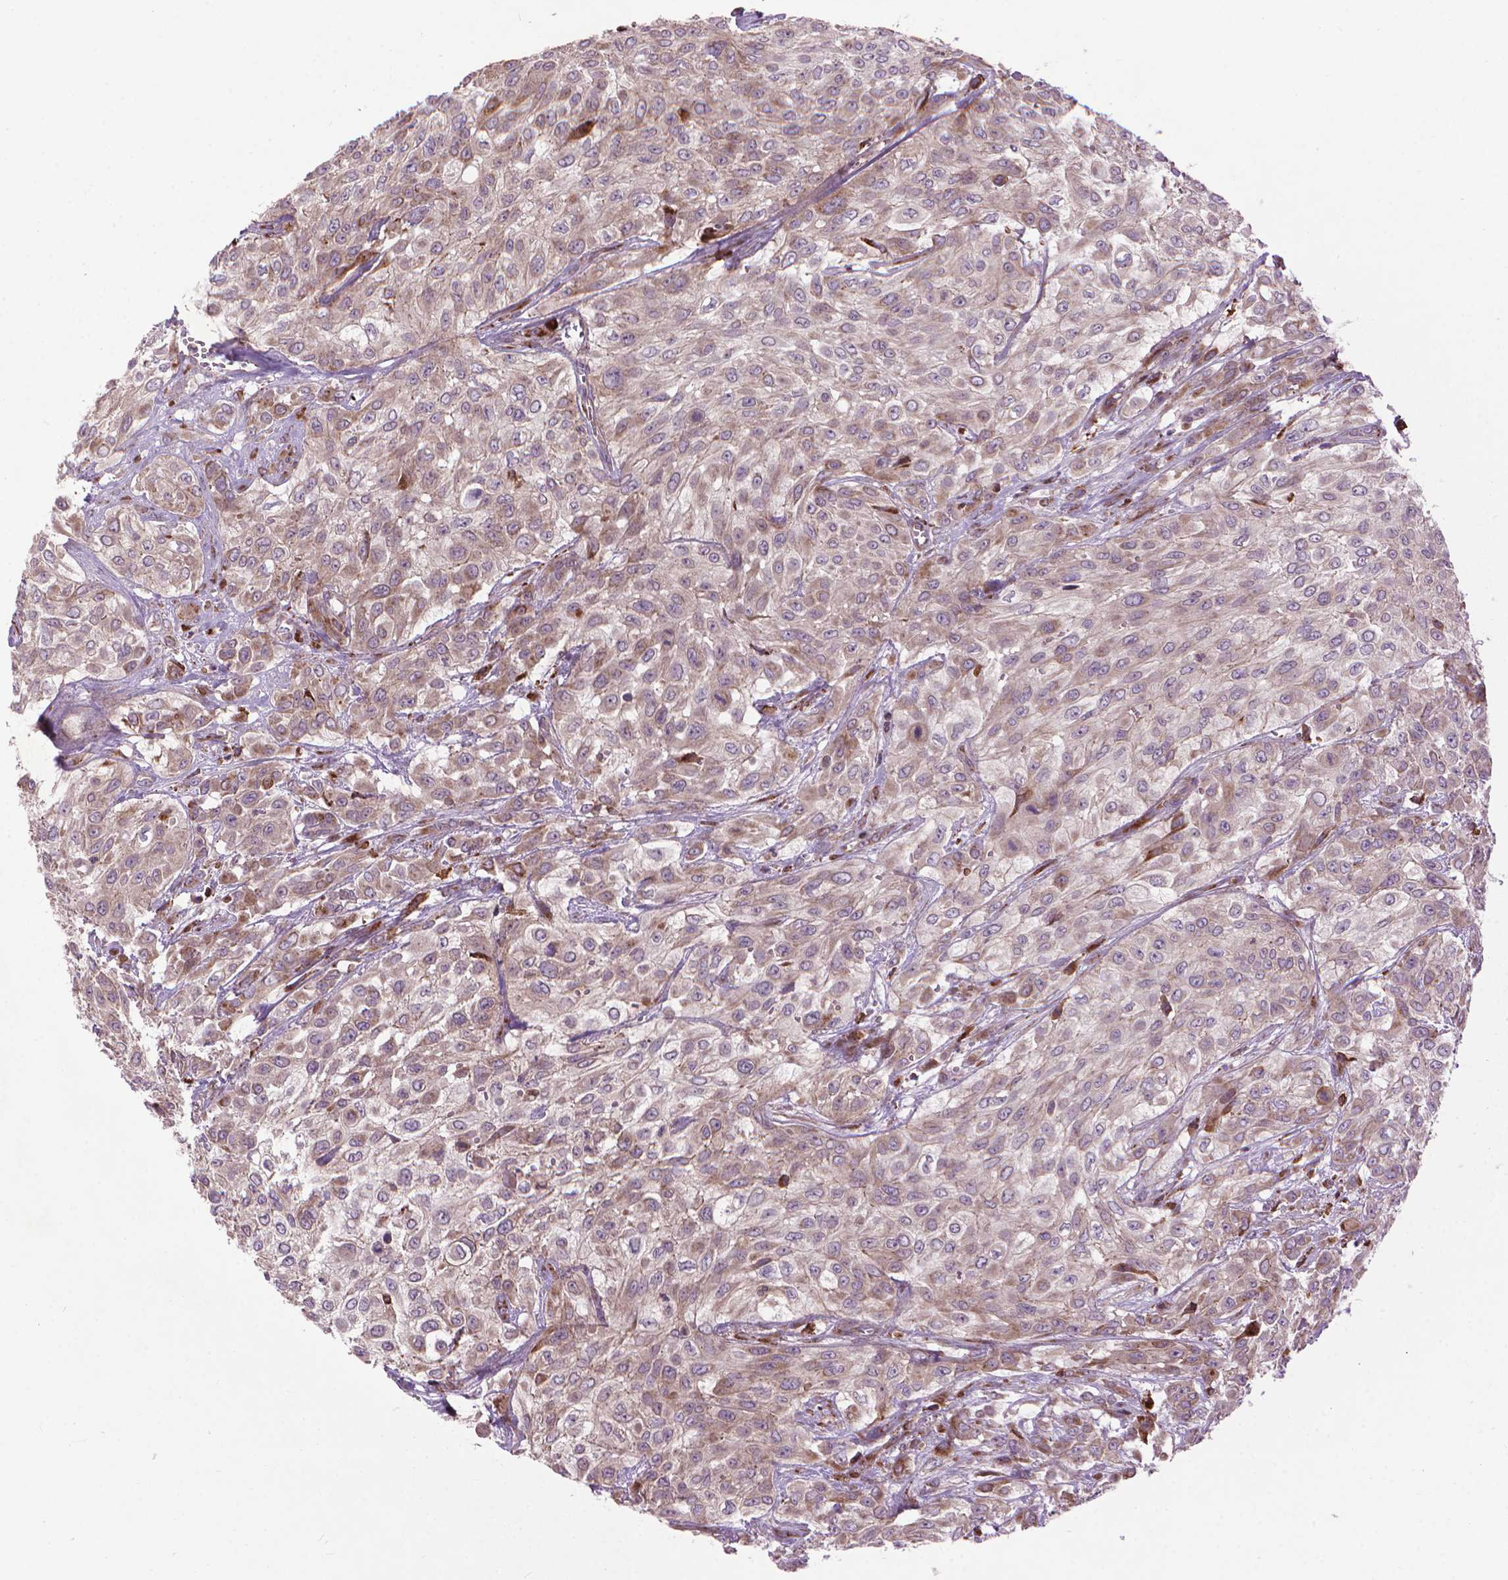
{"staining": {"intensity": "weak", "quantity": ">75%", "location": "cytoplasmic/membranous"}, "tissue": "urothelial cancer", "cell_type": "Tumor cells", "image_type": "cancer", "snomed": [{"axis": "morphology", "description": "Urothelial carcinoma, High grade"}, {"axis": "topography", "description": "Urinary bladder"}], "caption": "Protein expression by immunohistochemistry (IHC) displays weak cytoplasmic/membranous expression in about >75% of tumor cells in high-grade urothelial carcinoma.", "gene": "MYH14", "patient": {"sex": "male", "age": 57}}